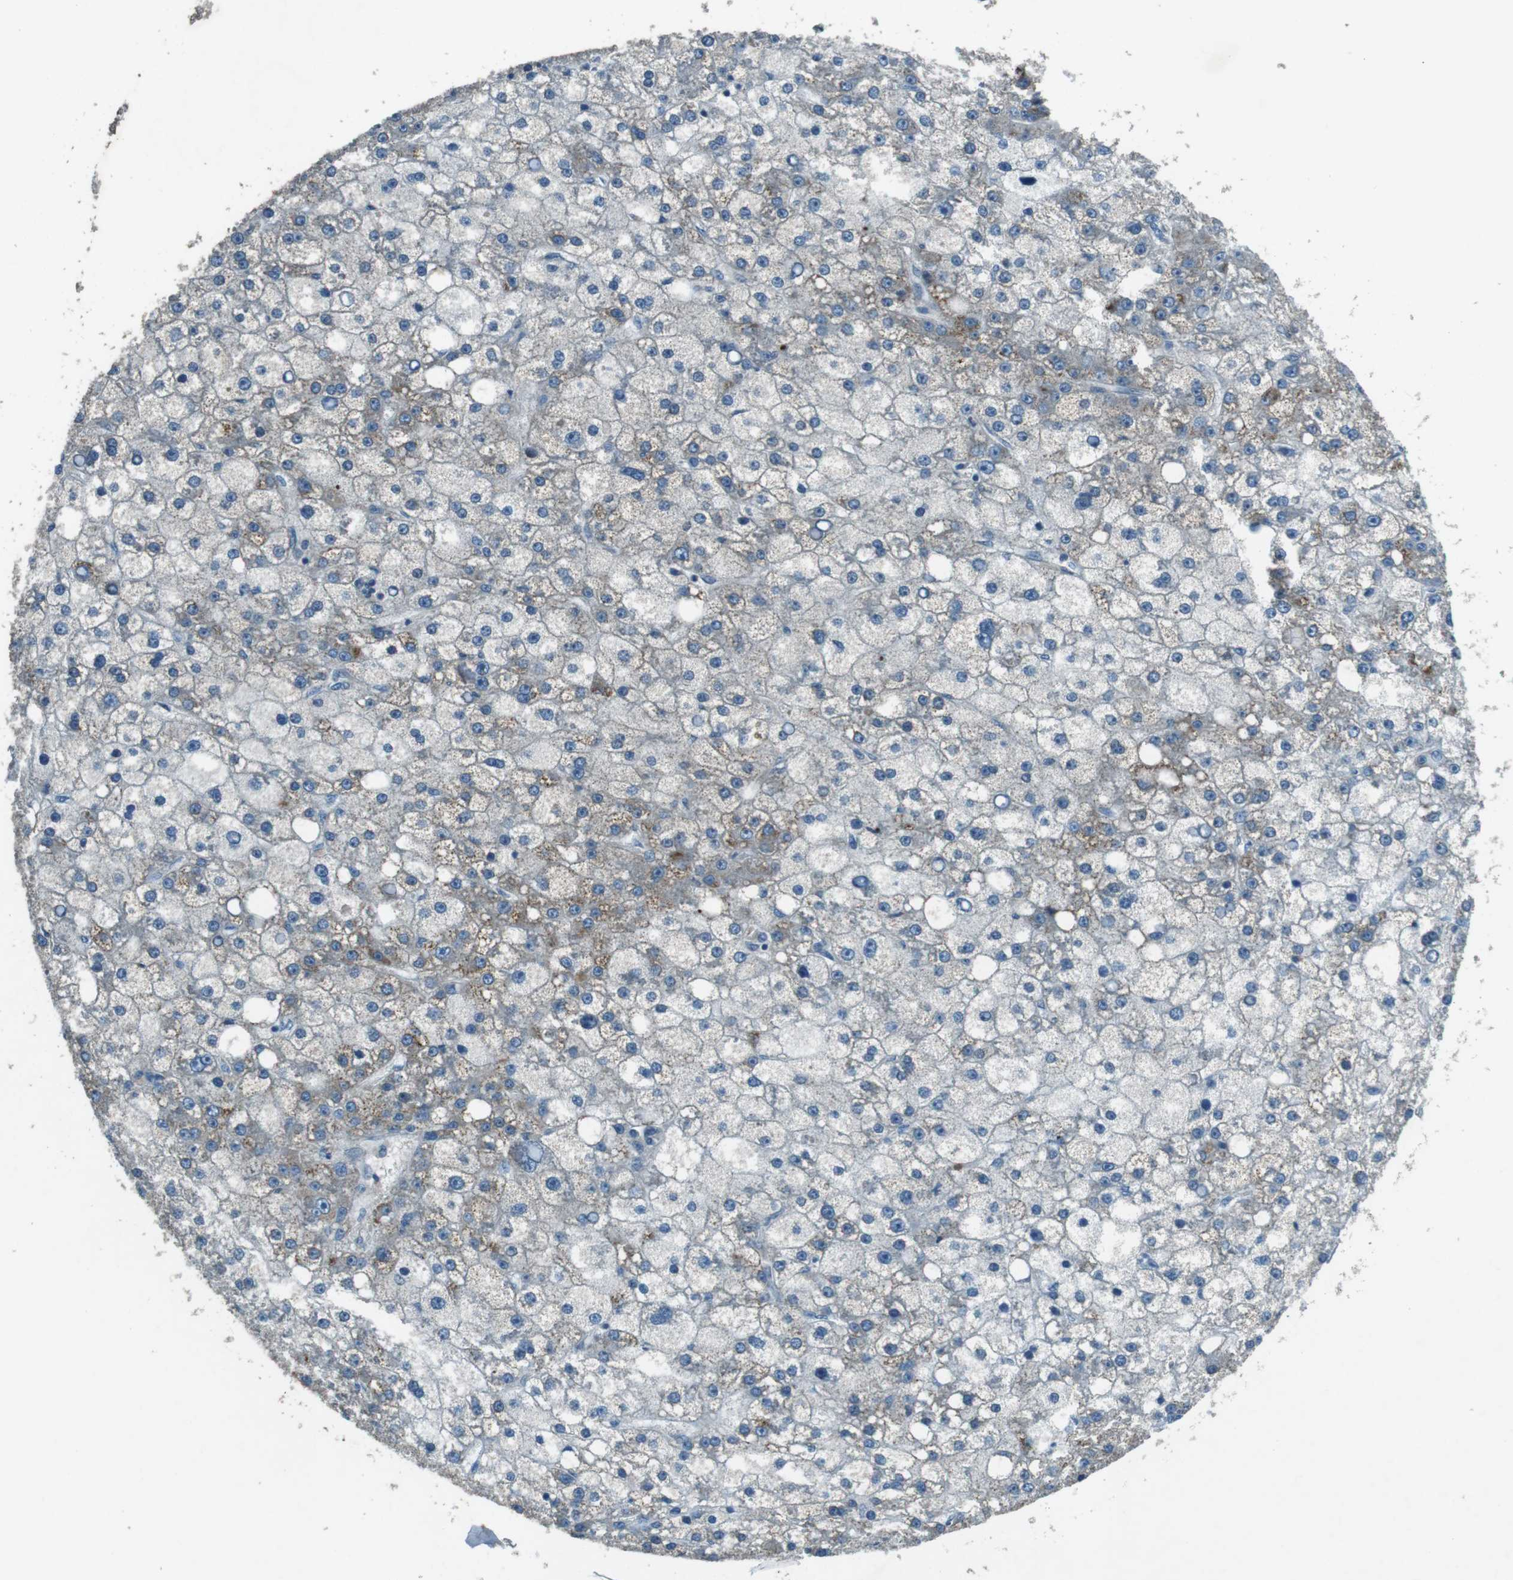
{"staining": {"intensity": "negative", "quantity": "none", "location": "none"}, "tissue": "liver cancer", "cell_type": "Tumor cells", "image_type": "cancer", "snomed": [{"axis": "morphology", "description": "Carcinoma, Hepatocellular, NOS"}, {"axis": "topography", "description": "Liver"}], "caption": "Human hepatocellular carcinoma (liver) stained for a protein using immunohistochemistry (IHC) reveals no staining in tumor cells.", "gene": "MFAP3", "patient": {"sex": "male", "age": 67}}